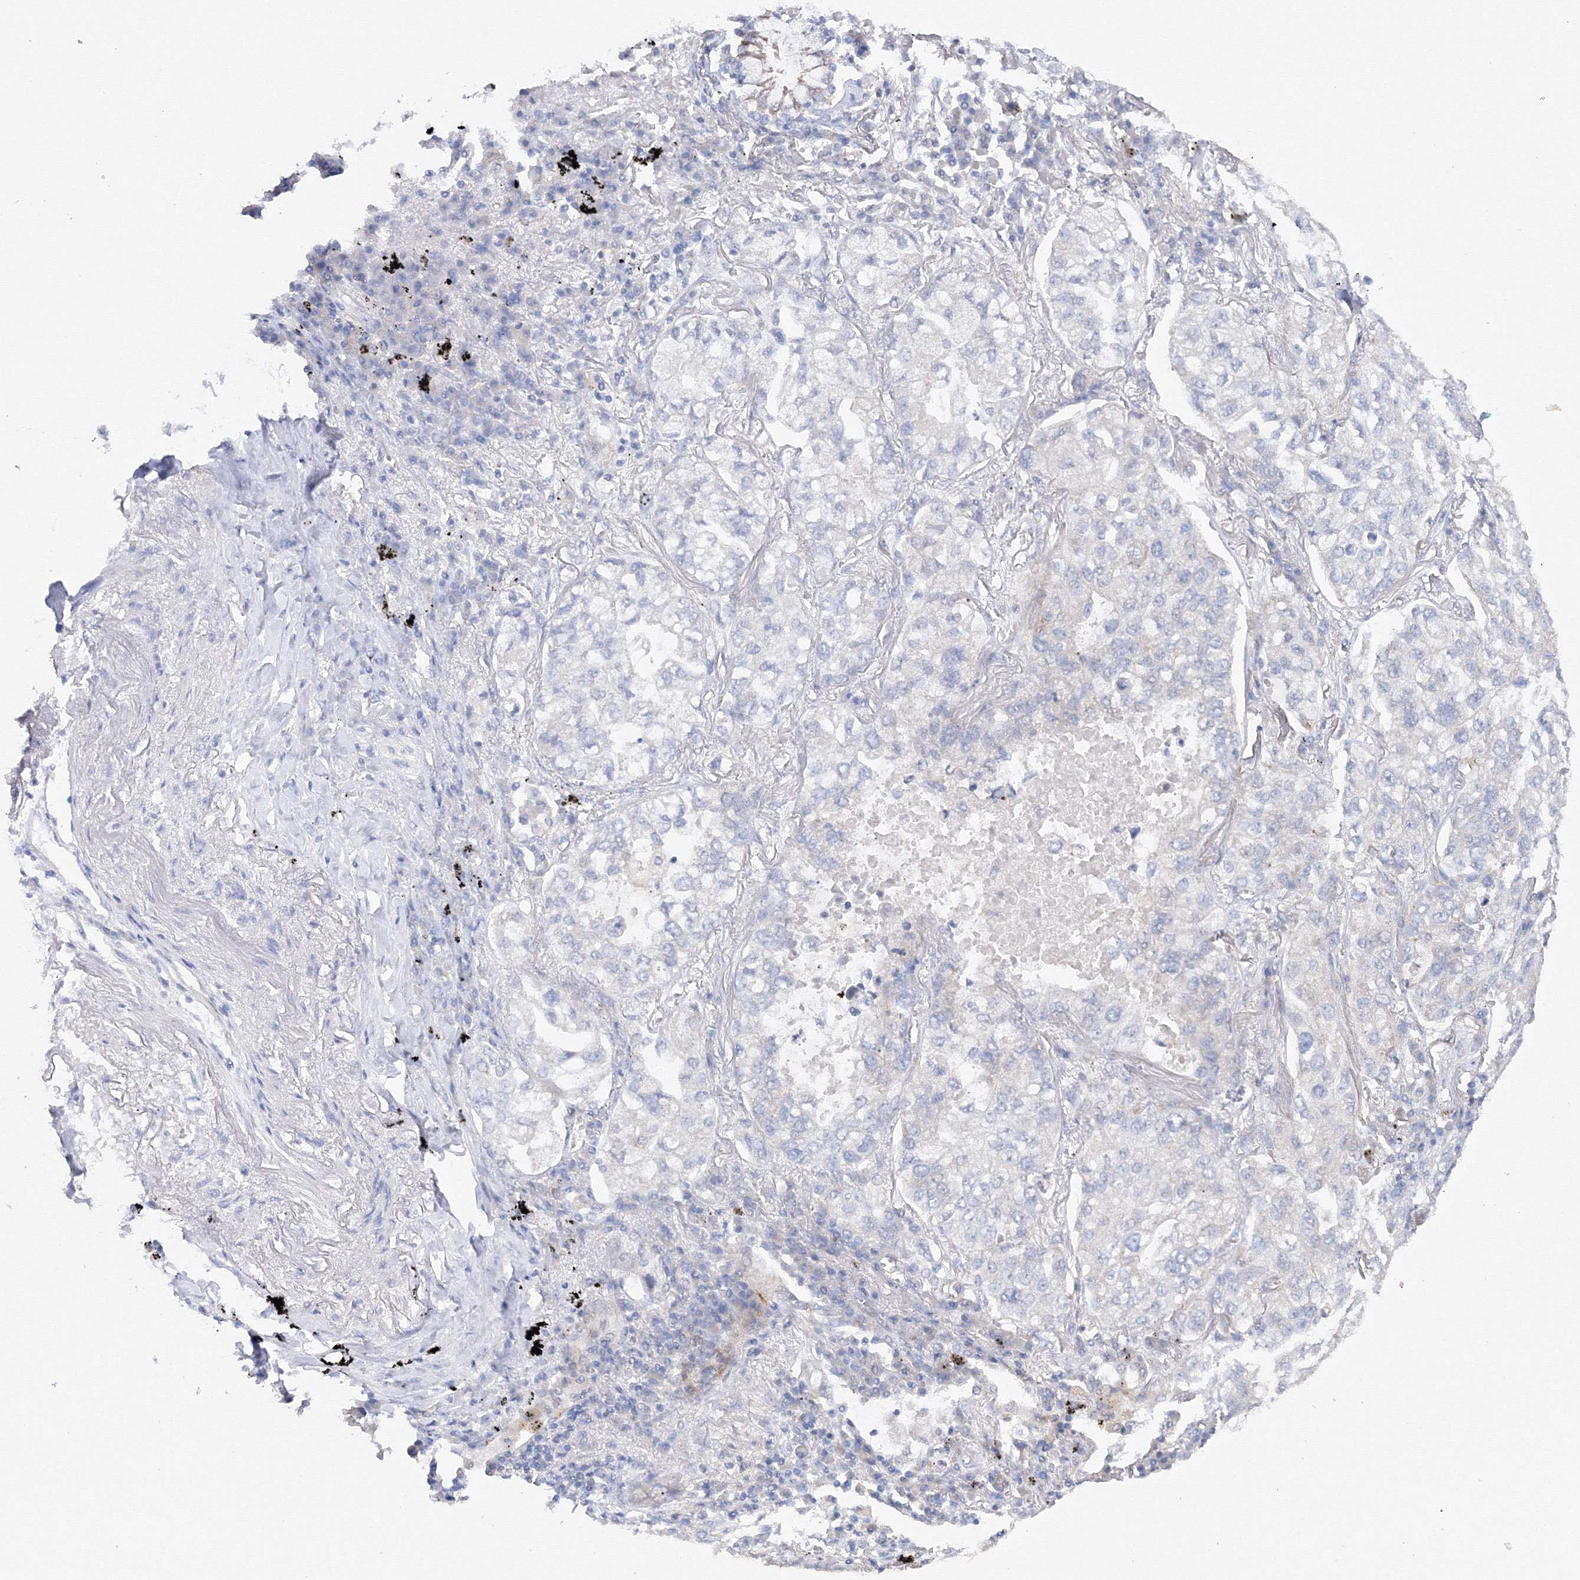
{"staining": {"intensity": "negative", "quantity": "none", "location": "none"}, "tissue": "lung cancer", "cell_type": "Tumor cells", "image_type": "cancer", "snomed": [{"axis": "morphology", "description": "Adenocarcinoma, NOS"}, {"axis": "topography", "description": "Lung"}], "caption": "Tumor cells show no significant positivity in lung cancer (adenocarcinoma).", "gene": "DIS3L2", "patient": {"sex": "male", "age": 65}}